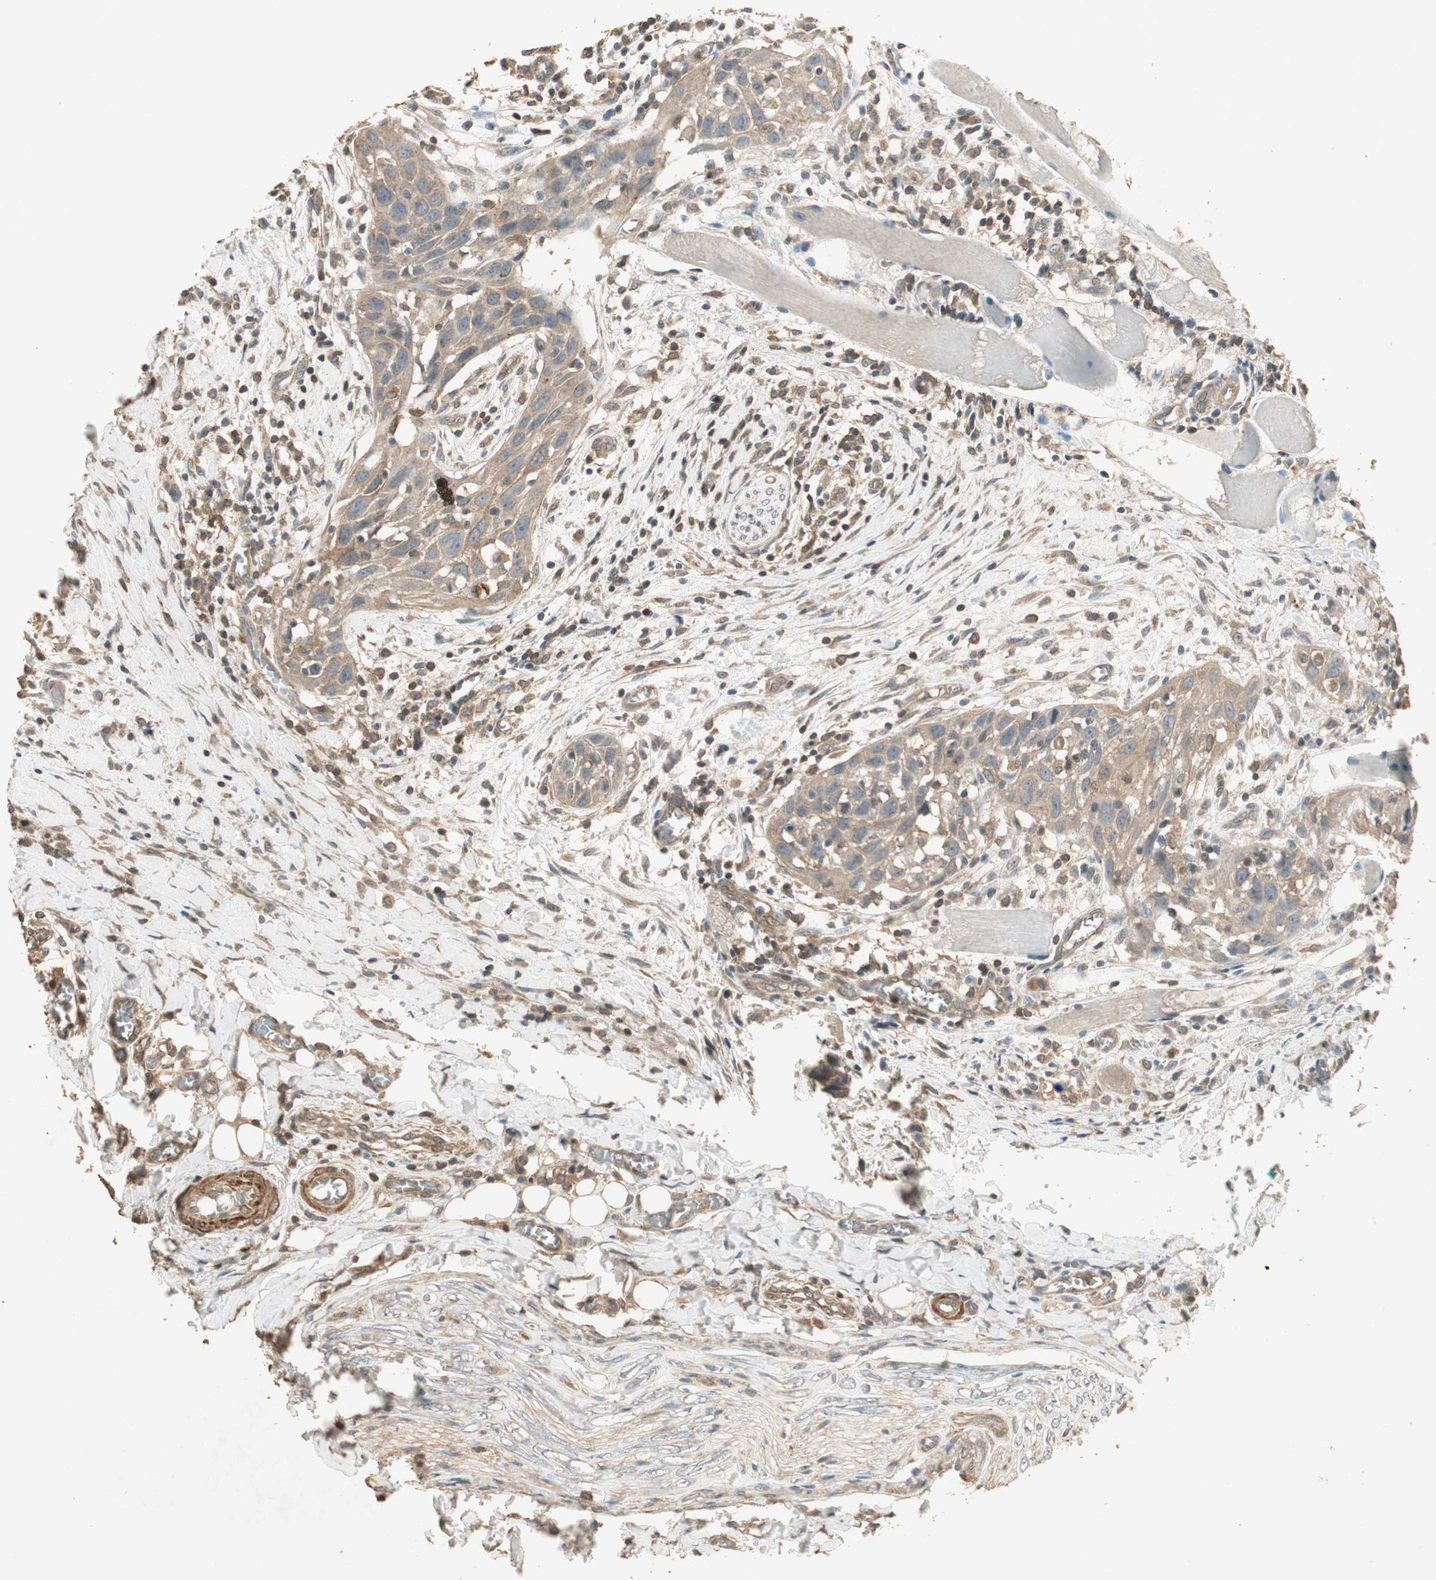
{"staining": {"intensity": "moderate", "quantity": ">75%", "location": "cytoplasmic/membranous"}, "tissue": "head and neck cancer", "cell_type": "Tumor cells", "image_type": "cancer", "snomed": [{"axis": "morphology", "description": "Normal tissue, NOS"}, {"axis": "morphology", "description": "Squamous cell carcinoma, NOS"}, {"axis": "topography", "description": "Oral tissue"}, {"axis": "topography", "description": "Head-Neck"}], "caption": "Brown immunohistochemical staining in head and neck cancer demonstrates moderate cytoplasmic/membranous positivity in approximately >75% of tumor cells. The protein is shown in brown color, while the nuclei are stained blue.", "gene": "USP2", "patient": {"sex": "female", "age": 50}}